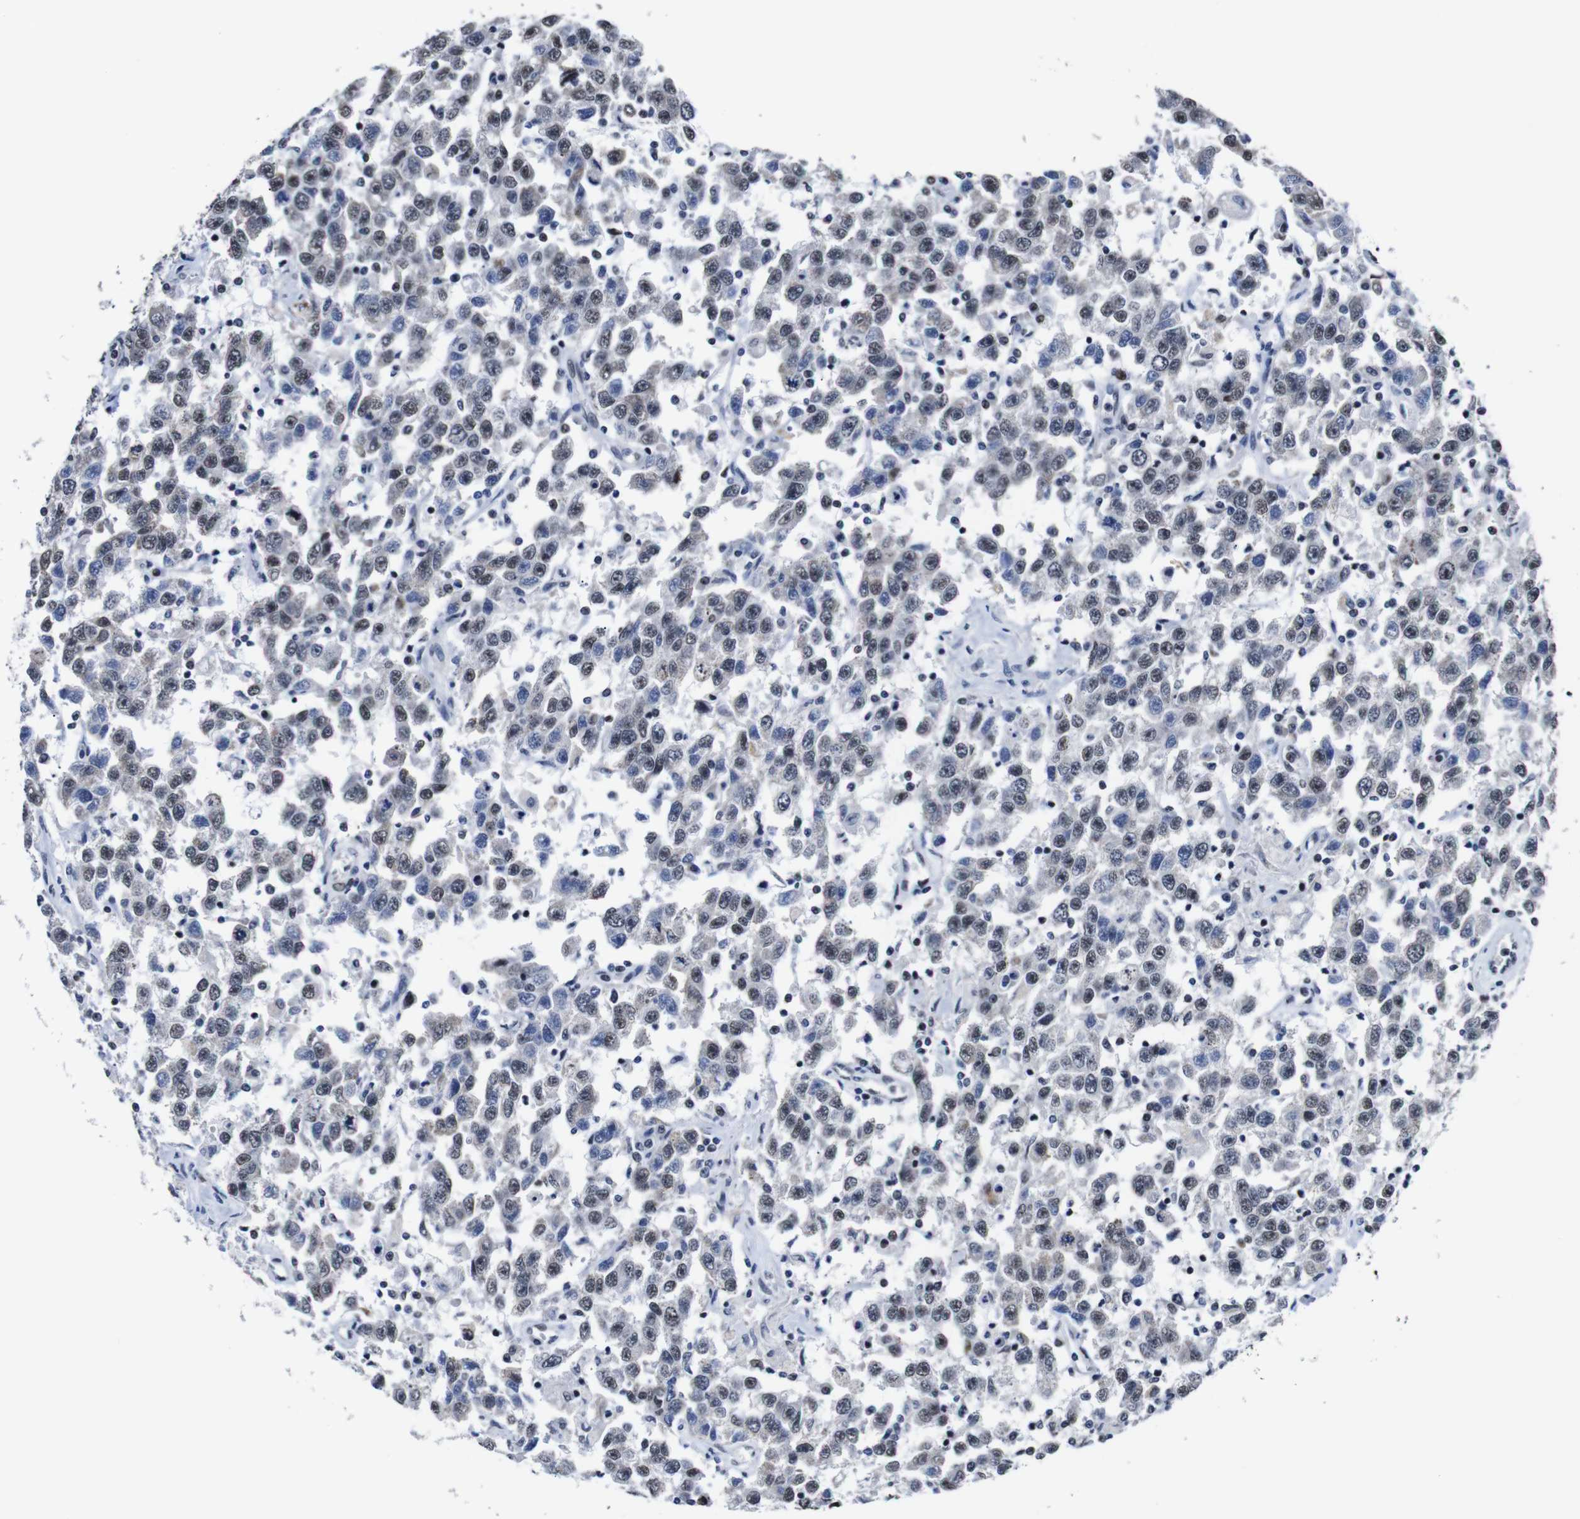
{"staining": {"intensity": "weak", "quantity": "<25%", "location": "nuclear"}, "tissue": "testis cancer", "cell_type": "Tumor cells", "image_type": "cancer", "snomed": [{"axis": "morphology", "description": "Seminoma, NOS"}, {"axis": "topography", "description": "Testis"}], "caption": "IHC of testis cancer exhibits no positivity in tumor cells.", "gene": "GATA6", "patient": {"sex": "male", "age": 41}}